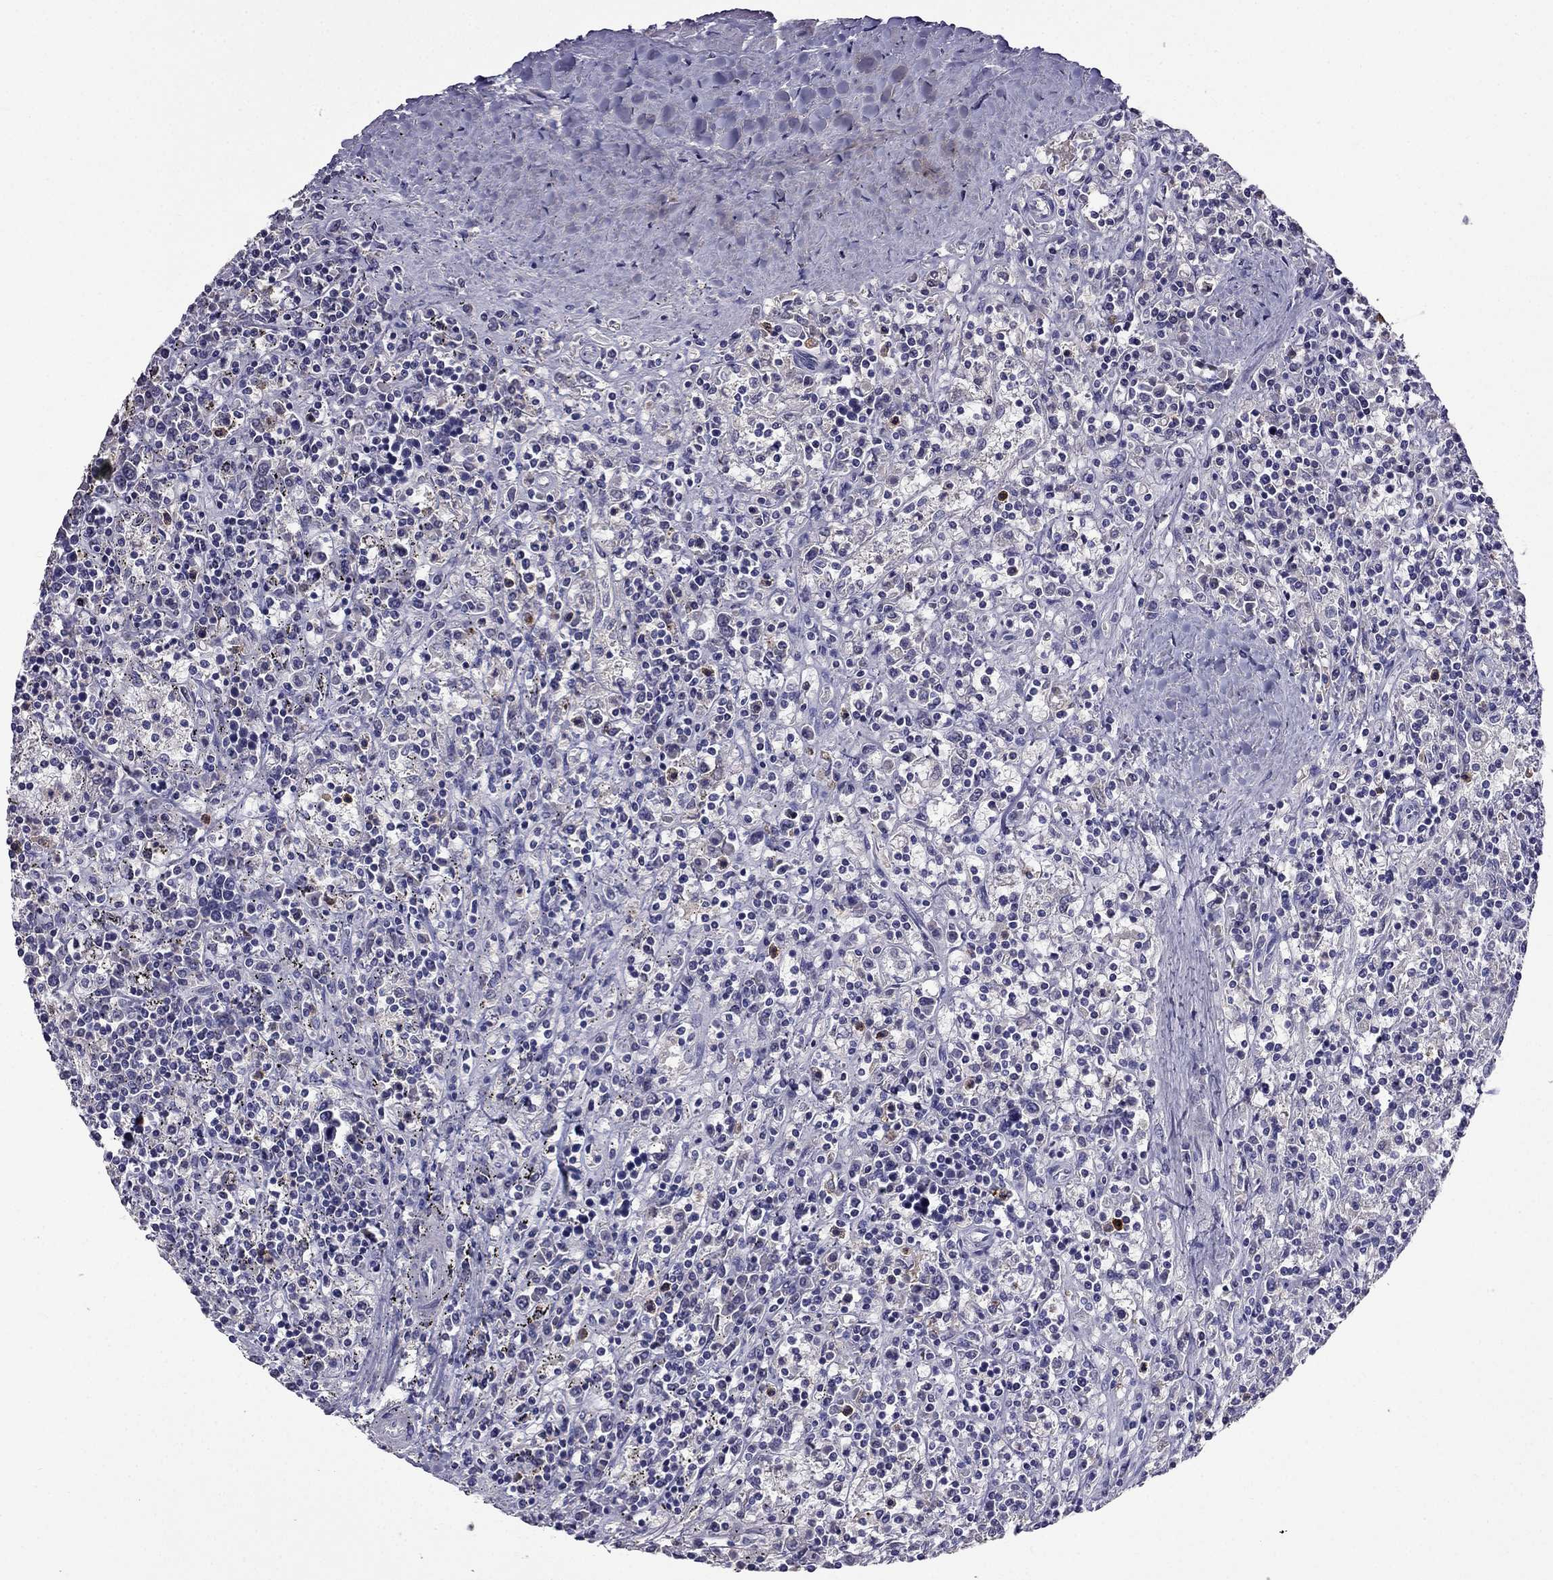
{"staining": {"intensity": "negative", "quantity": "none", "location": "none"}, "tissue": "lymphoma", "cell_type": "Tumor cells", "image_type": "cancer", "snomed": [{"axis": "morphology", "description": "Malignant lymphoma, non-Hodgkin's type, Low grade"}, {"axis": "topography", "description": "Spleen"}], "caption": "The photomicrograph demonstrates no significant positivity in tumor cells of low-grade malignant lymphoma, non-Hodgkin's type.", "gene": "AQP9", "patient": {"sex": "male", "age": 62}}